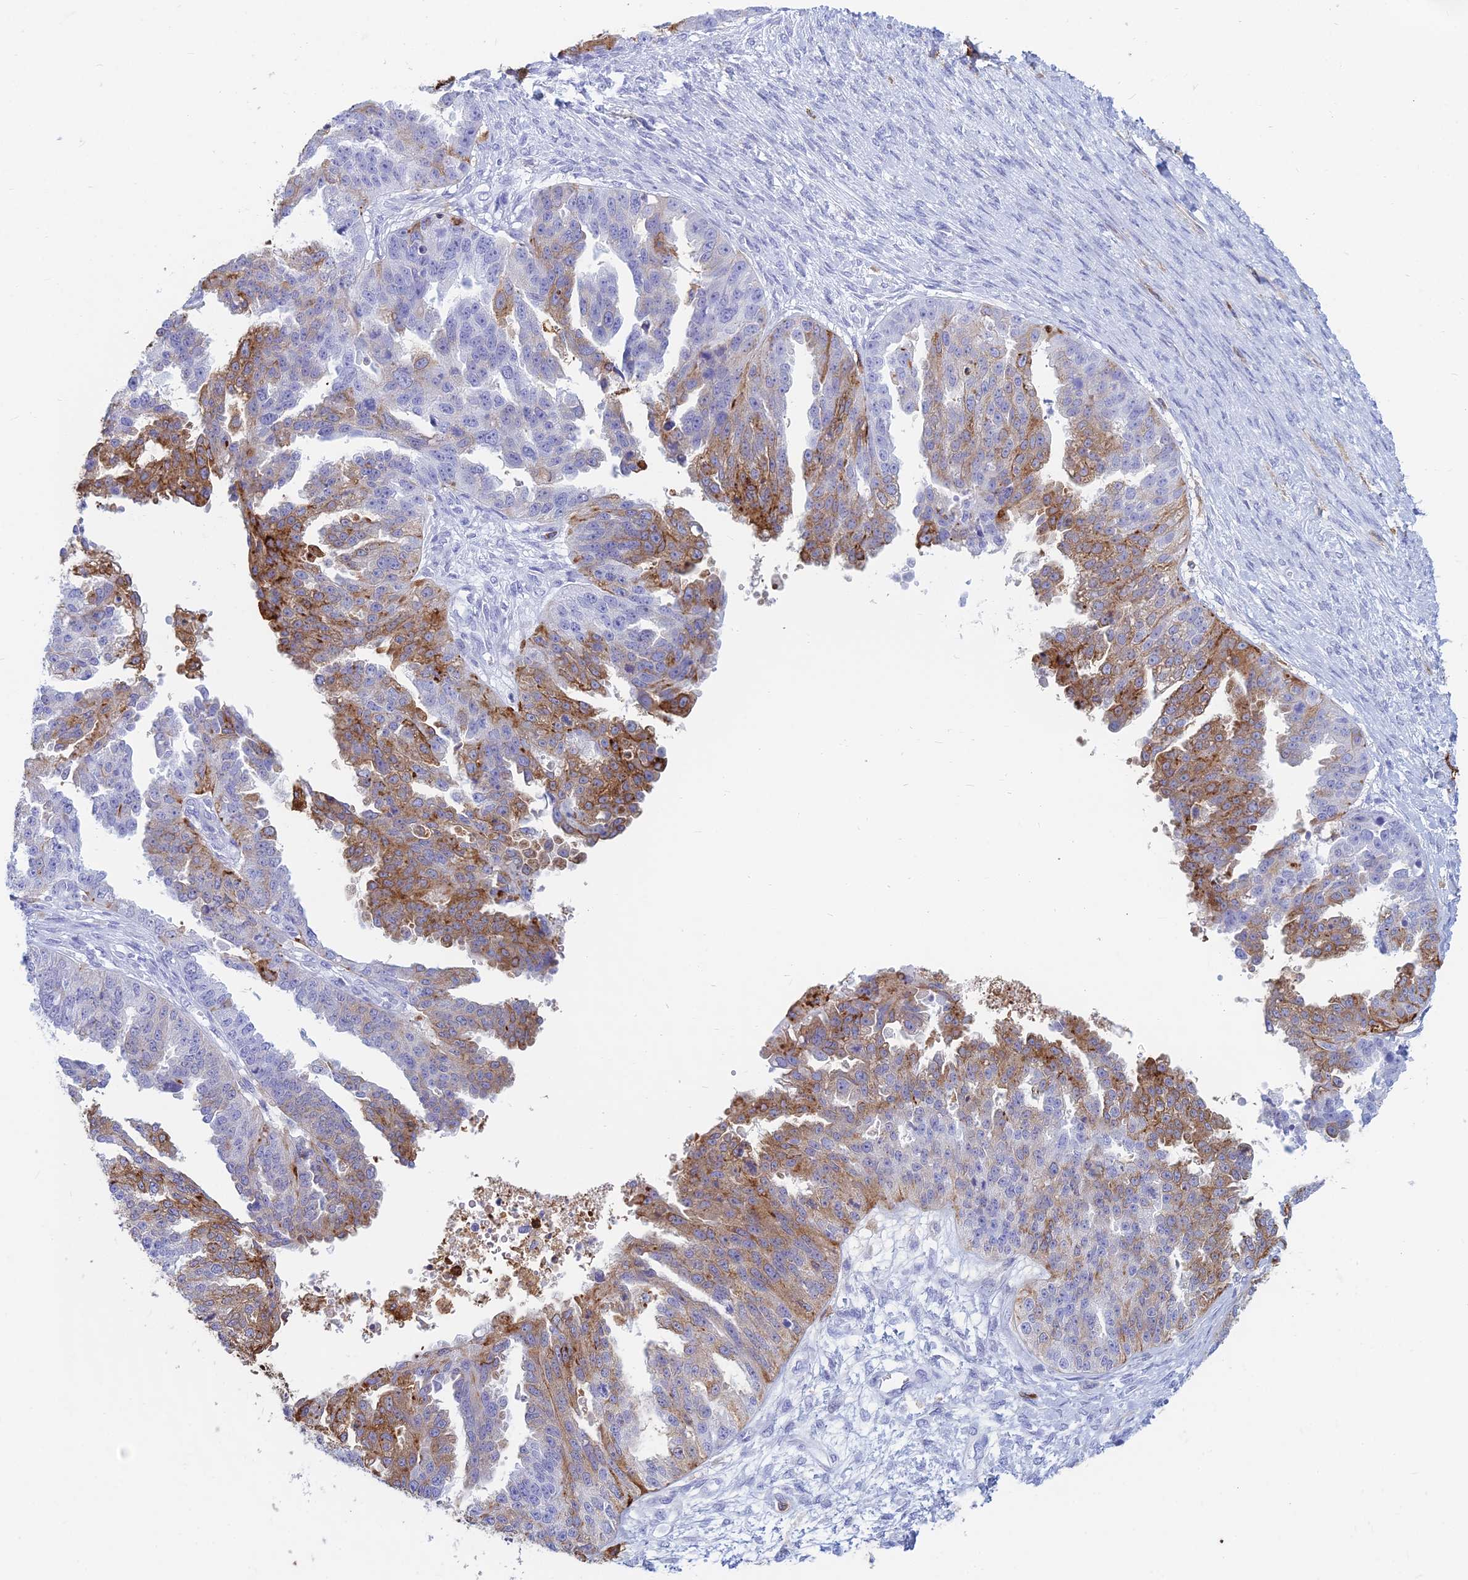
{"staining": {"intensity": "moderate", "quantity": "25%-75%", "location": "cytoplasmic/membranous"}, "tissue": "ovarian cancer", "cell_type": "Tumor cells", "image_type": "cancer", "snomed": [{"axis": "morphology", "description": "Cystadenocarcinoma, serous, NOS"}, {"axis": "topography", "description": "Ovary"}], "caption": "DAB (3,3'-diaminobenzidine) immunohistochemical staining of human ovarian cancer (serous cystadenocarcinoma) displays moderate cytoplasmic/membranous protein positivity in about 25%-75% of tumor cells. The staining was performed using DAB (3,3'-diaminobenzidine), with brown indicating positive protein expression. Nuclei are stained blue with hematoxylin.", "gene": "HLA-DRB1", "patient": {"sex": "female", "age": 58}}